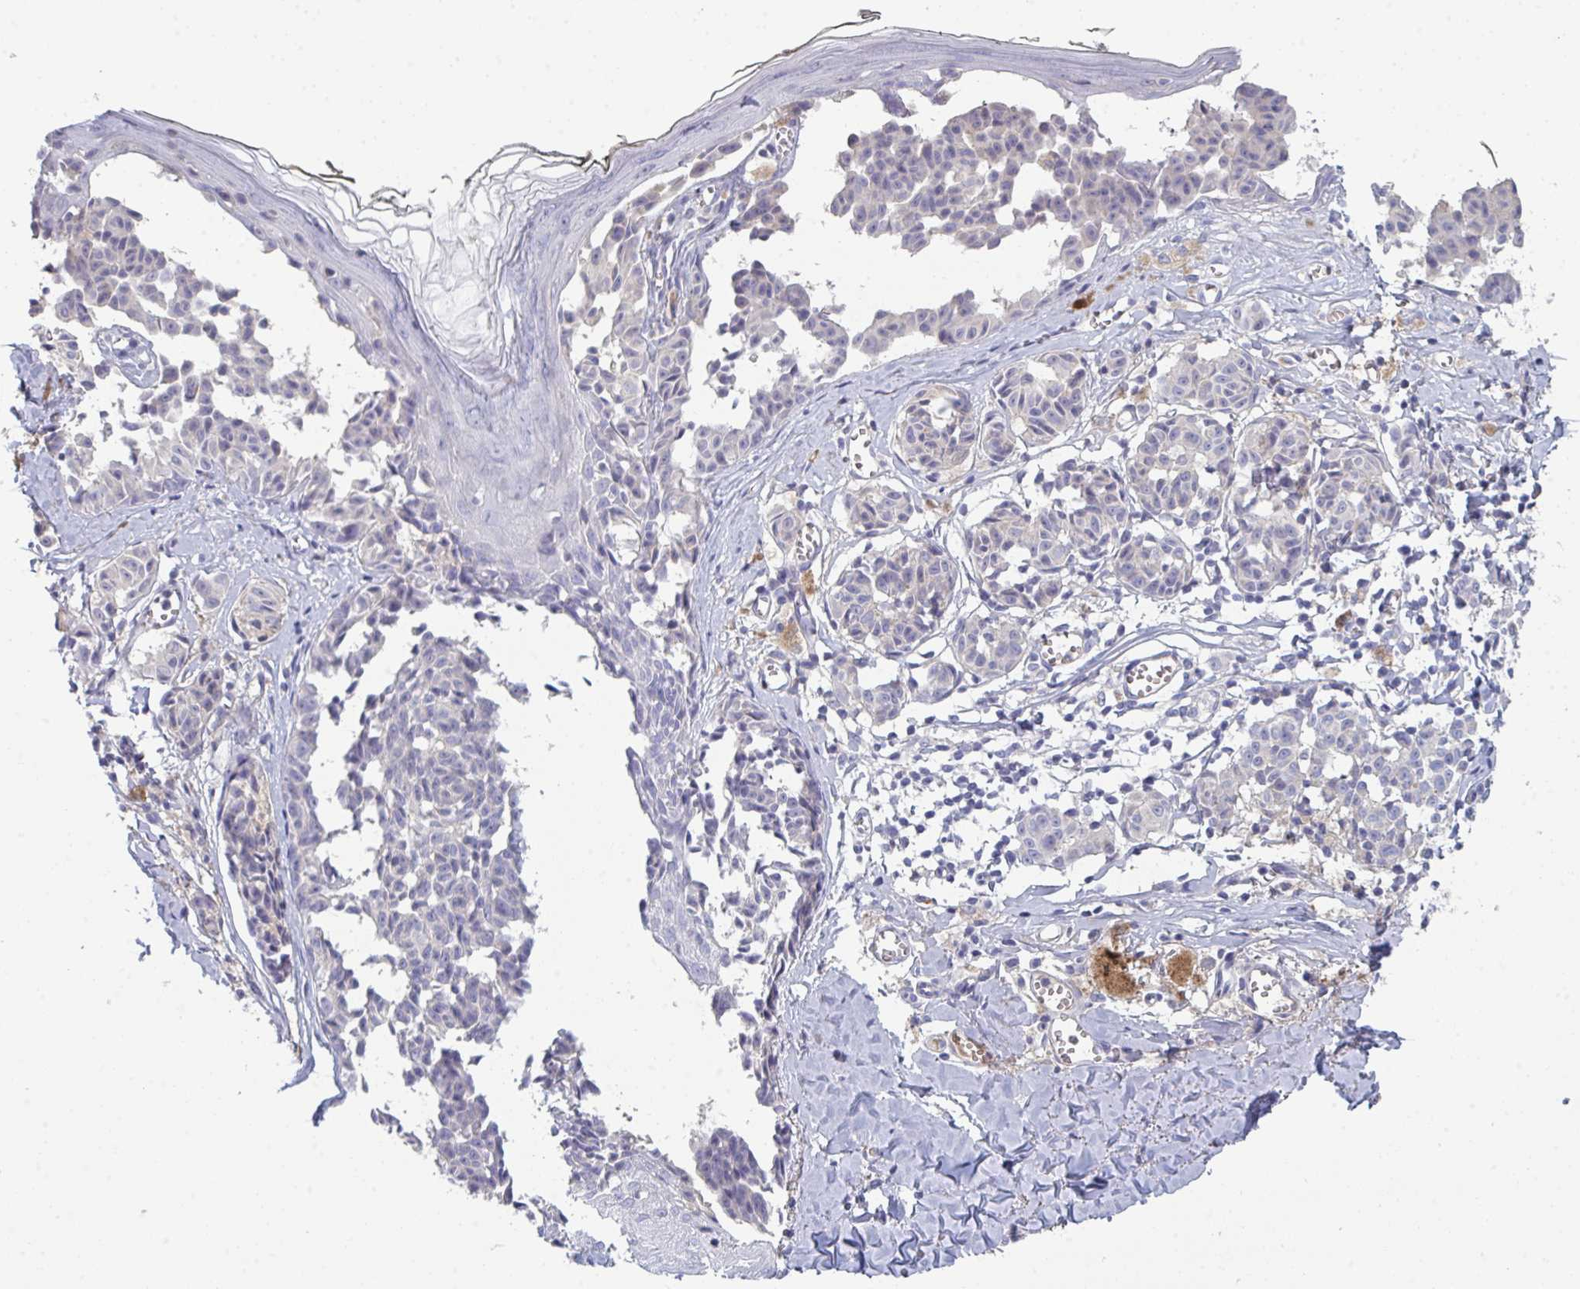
{"staining": {"intensity": "negative", "quantity": "none", "location": "none"}, "tissue": "melanoma", "cell_type": "Tumor cells", "image_type": "cancer", "snomed": [{"axis": "morphology", "description": "Malignant melanoma, NOS"}, {"axis": "topography", "description": "Skin"}], "caption": "IHC of melanoma reveals no expression in tumor cells. Brightfield microscopy of immunohistochemistry (IHC) stained with DAB (brown) and hematoxylin (blue), captured at high magnification.", "gene": "HGFAC", "patient": {"sex": "female", "age": 43}}